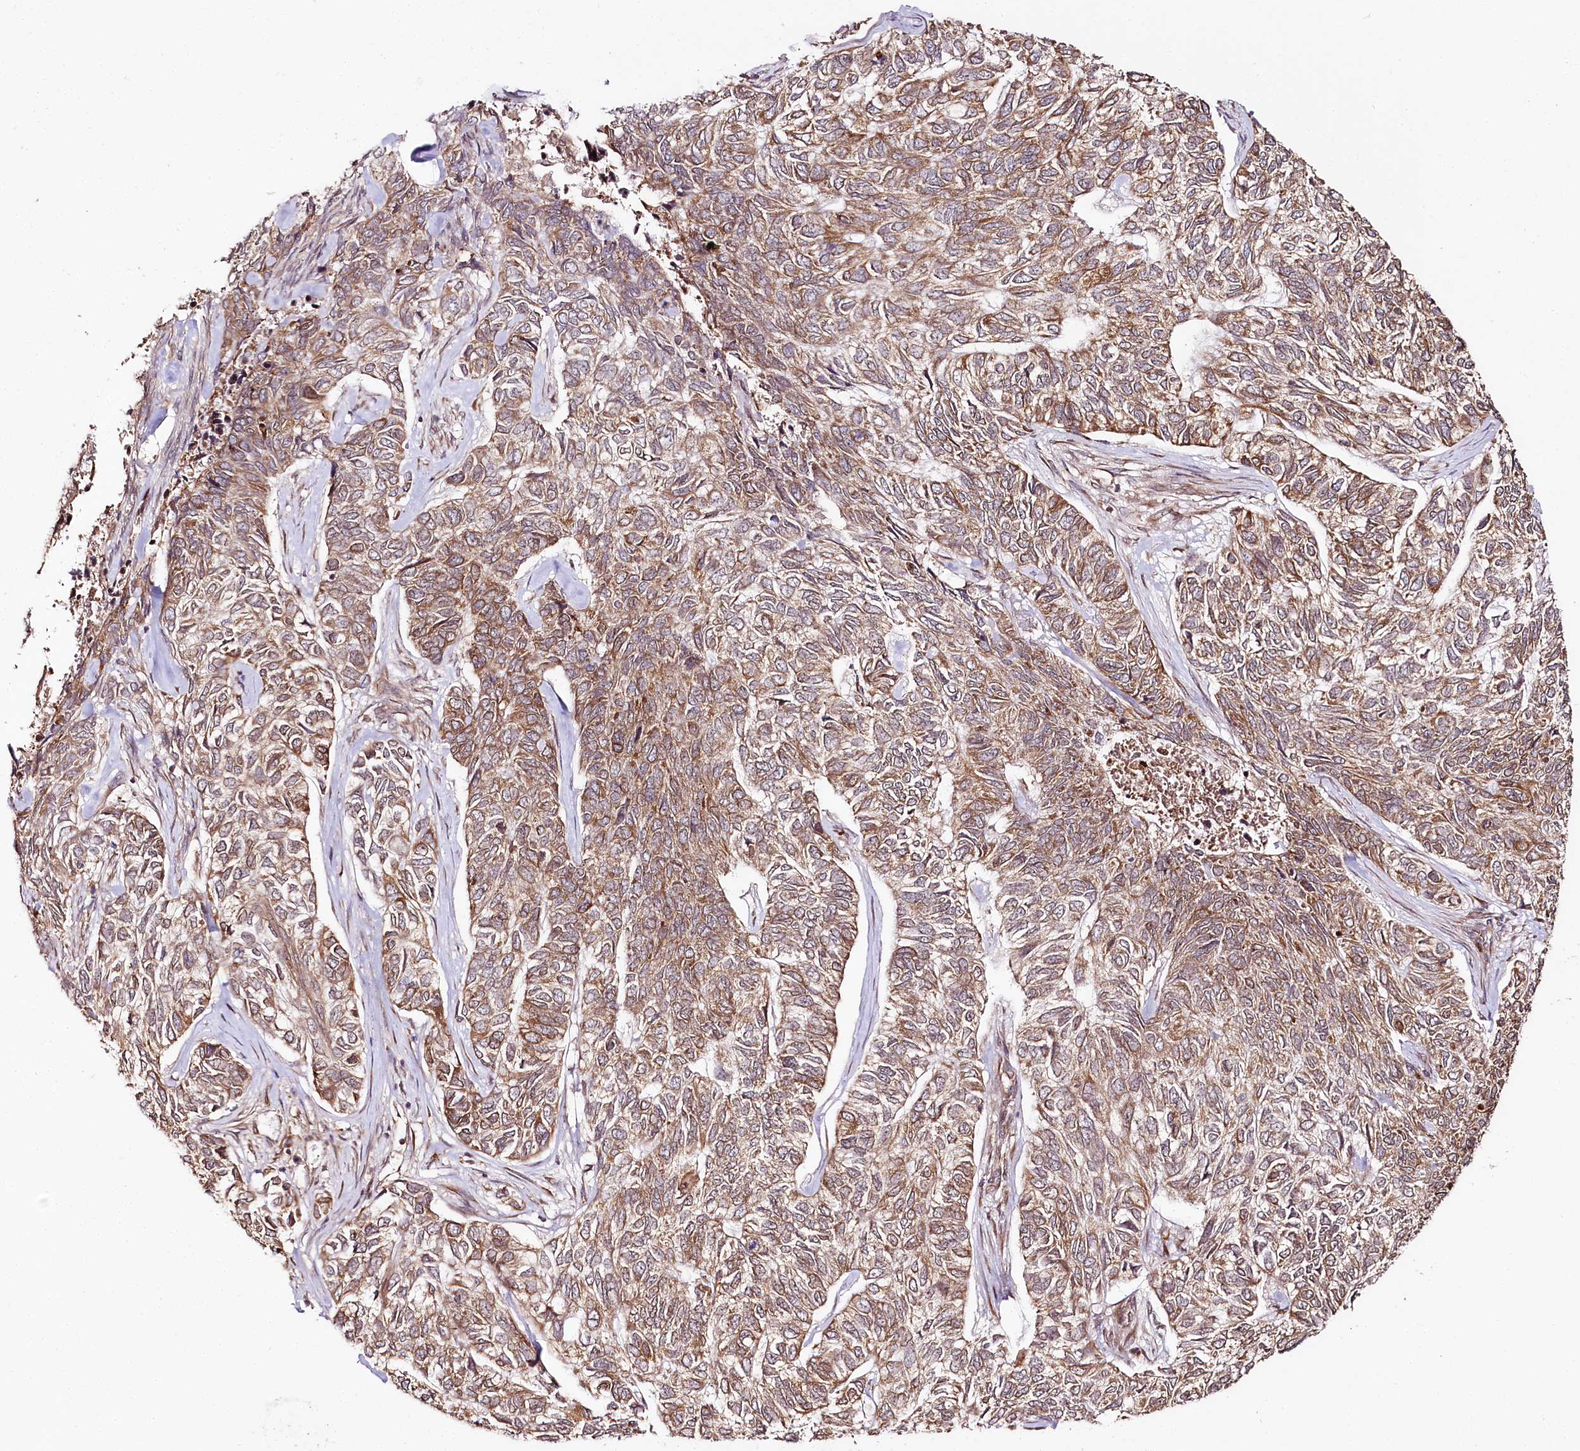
{"staining": {"intensity": "moderate", "quantity": ">75%", "location": "cytoplasmic/membranous,nuclear"}, "tissue": "skin cancer", "cell_type": "Tumor cells", "image_type": "cancer", "snomed": [{"axis": "morphology", "description": "Basal cell carcinoma"}, {"axis": "topography", "description": "Skin"}], "caption": "A micrograph of skin cancer (basal cell carcinoma) stained for a protein exhibits moderate cytoplasmic/membranous and nuclear brown staining in tumor cells.", "gene": "ENSG00000144785", "patient": {"sex": "female", "age": 65}}